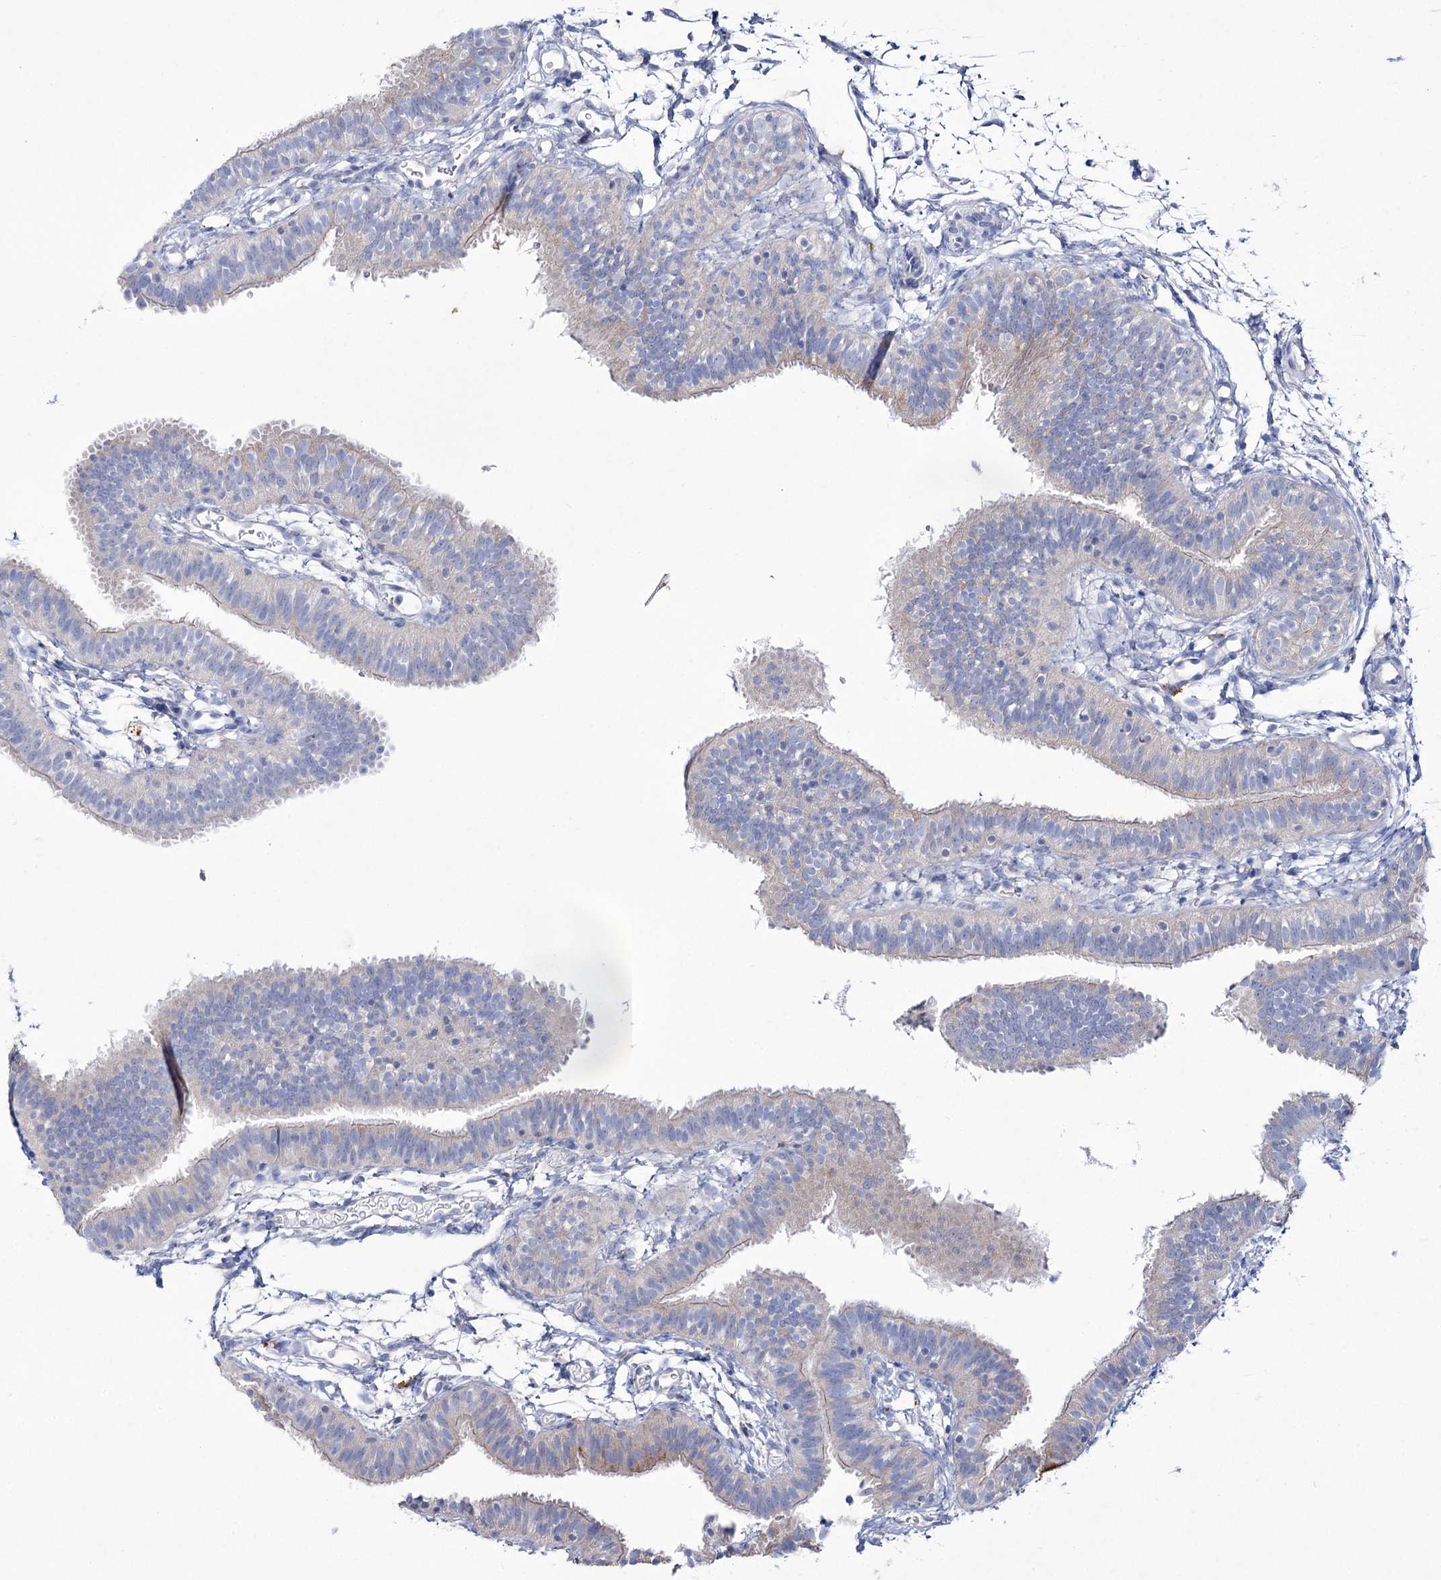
{"staining": {"intensity": "weak", "quantity": "<25%", "location": "cytoplasmic/membranous"}, "tissue": "fallopian tube", "cell_type": "Glandular cells", "image_type": "normal", "snomed": [{"axis": "morphology", "description": "Normal tissue, NOS"}, {"axis": "topography", "description": "Fallopian tube"}], "caption": "The IHC micrograph has no significant positivity in glandular cells of fallopian tube. The staining was performed using DAB to visualize the protein expression in brown, while the nuclei were stained in blue with hematoxylin (Magnification: 20x).", "gene": "NAGLU", "patient": {"sex": "female", "age": 35}}